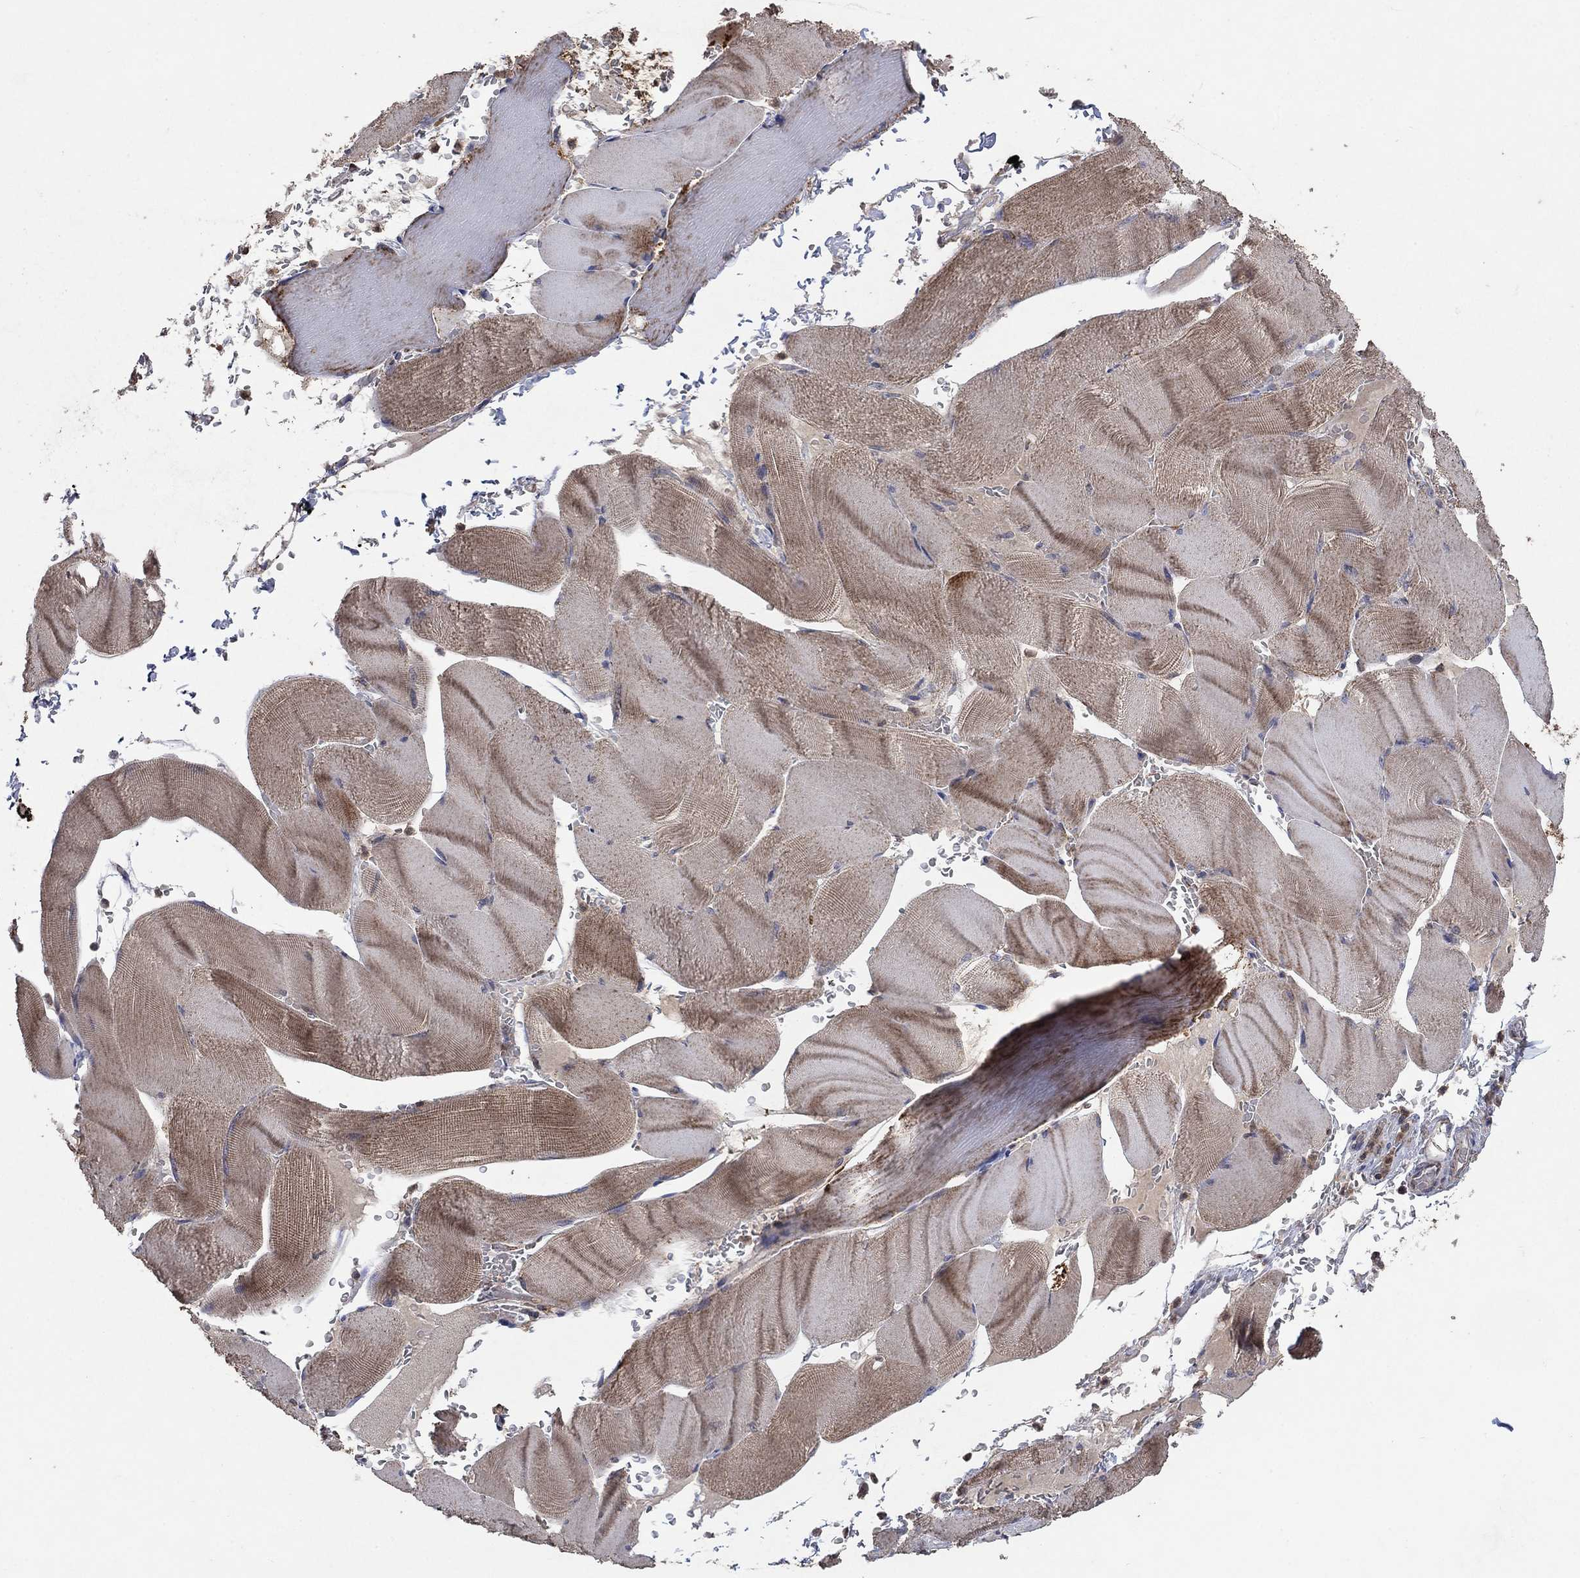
{"staining": {"intensity": "weak", "quantity": "25%-75%", "location": "cytoplasmic/membranous"}, "tissue": "skeletal muscle", "cell_type": "Myocytes", "image_type": "normal", "snomed": [{"axis": "morphology", "description": "Normal tissue, NOS"}, {"axis": "topography", "description": "Skeletal muscle"}], "caption": "Skeletal muscle was stained to show a protein in brown. There is low levels of weak cytoplasmic/membranous expression in approximately 25%-75% of myocytes. (Brightfield microscopy of DAB IHC at high magnification).", "gene": "DPH1", "patient": {"sex": "male", "age": 56}}